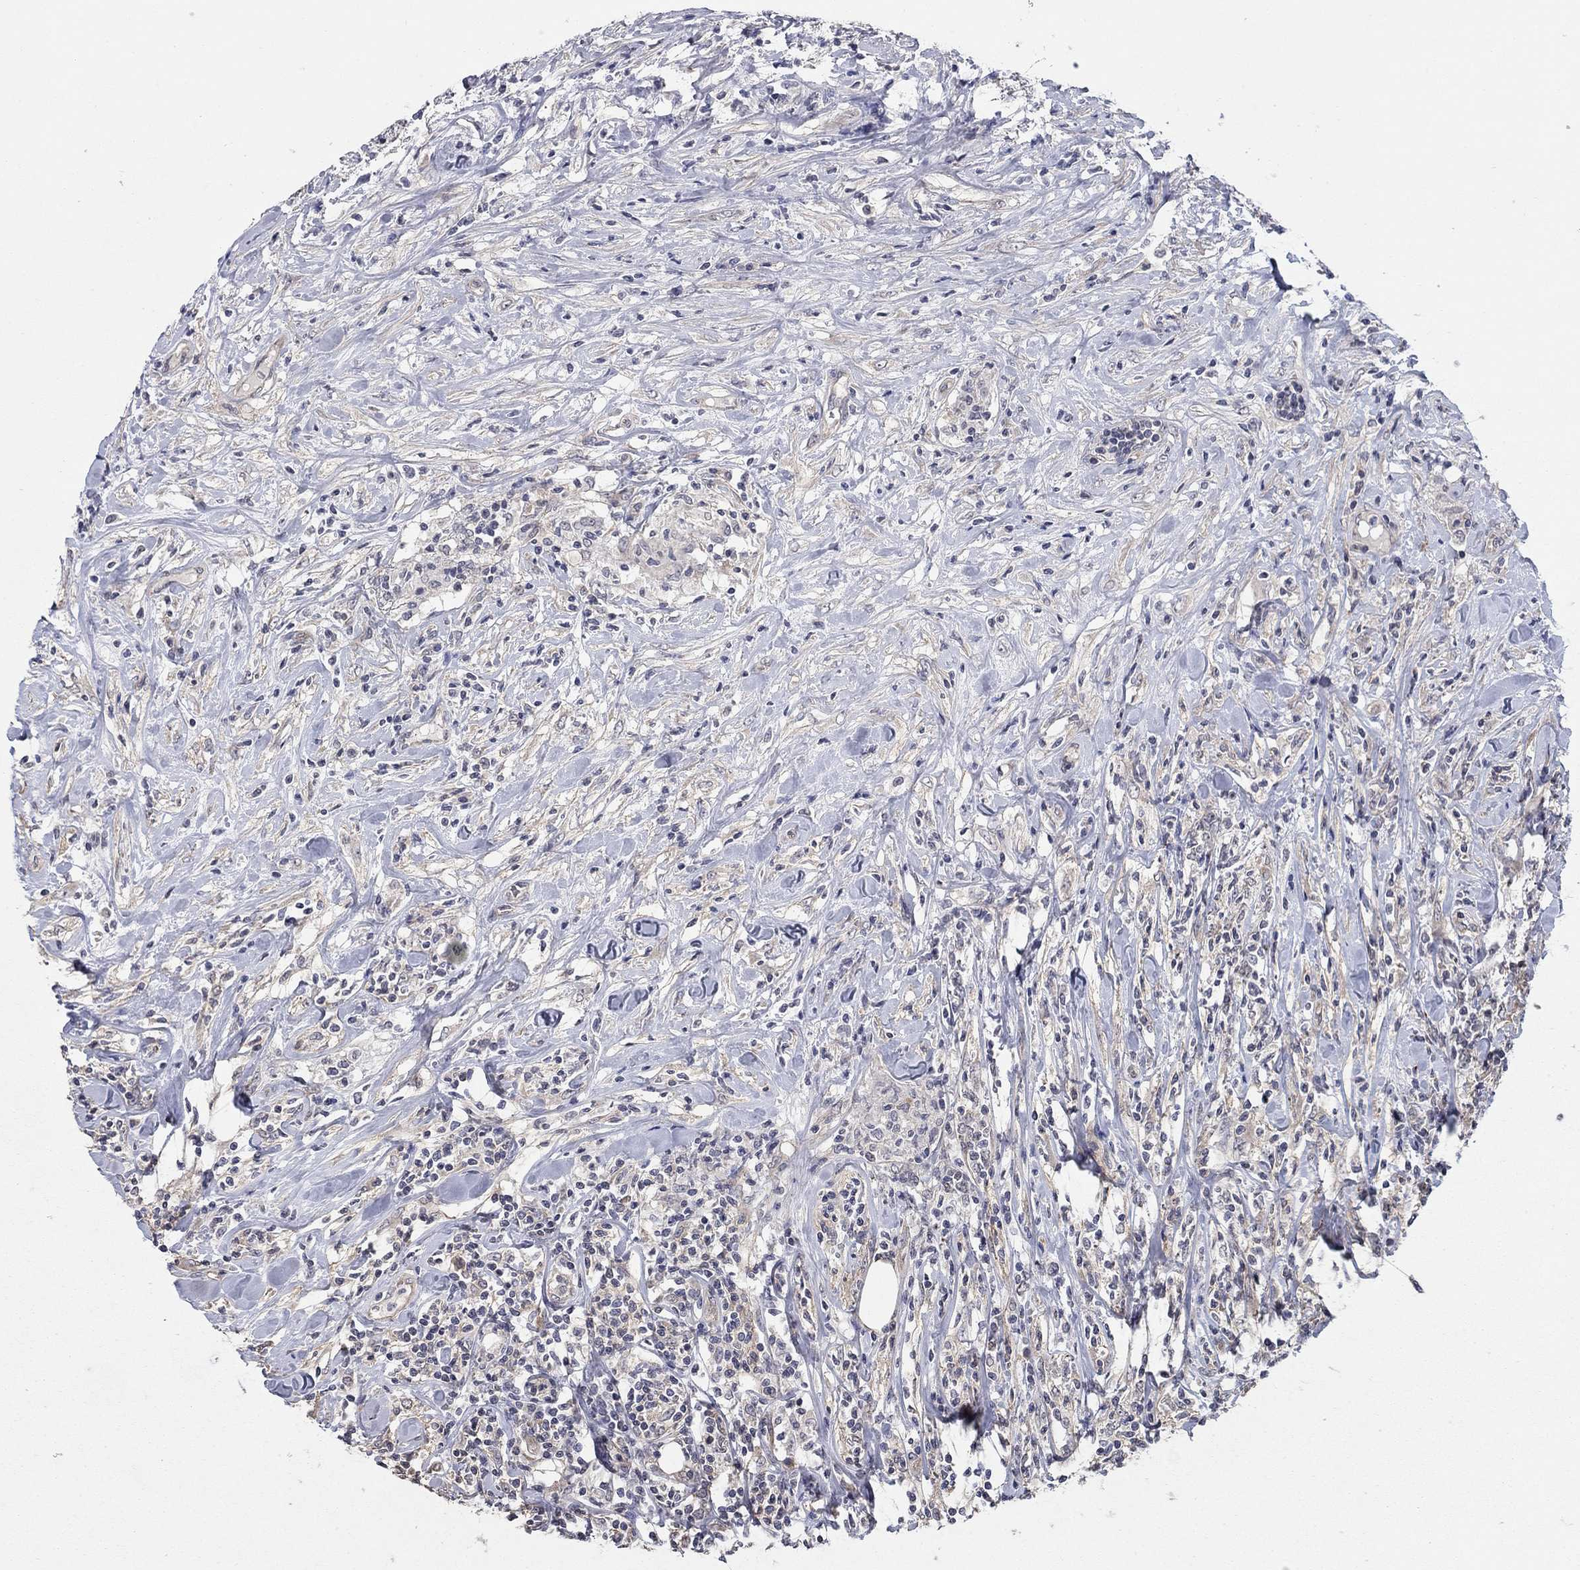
{"staining": {"intensity": "negative", "quantity": "none", "location": "none"}, "tissue": "lymphoma", "cell_type": "Tumor cells", "image_type": "cancer", "snomed": [{"axis": "morphology", "description": "Malignant lymphoma, non-Hodgkin's type, High grade"}, {"axis": "topography", "description": "Lymph node"}], "caption": "Immunohistochemical staining of human high-grade malignant lymphoma, non-Hodgkin's type demonstrates no significant staining in tumor cells. The staining was performed using DAB to visualize the protein expression in brown, while the nuclei were stained in blue with hematoxylin (Magnification: 20x).", "gene": "WASF3", "patient": {"sex": "female", "age": 84}}